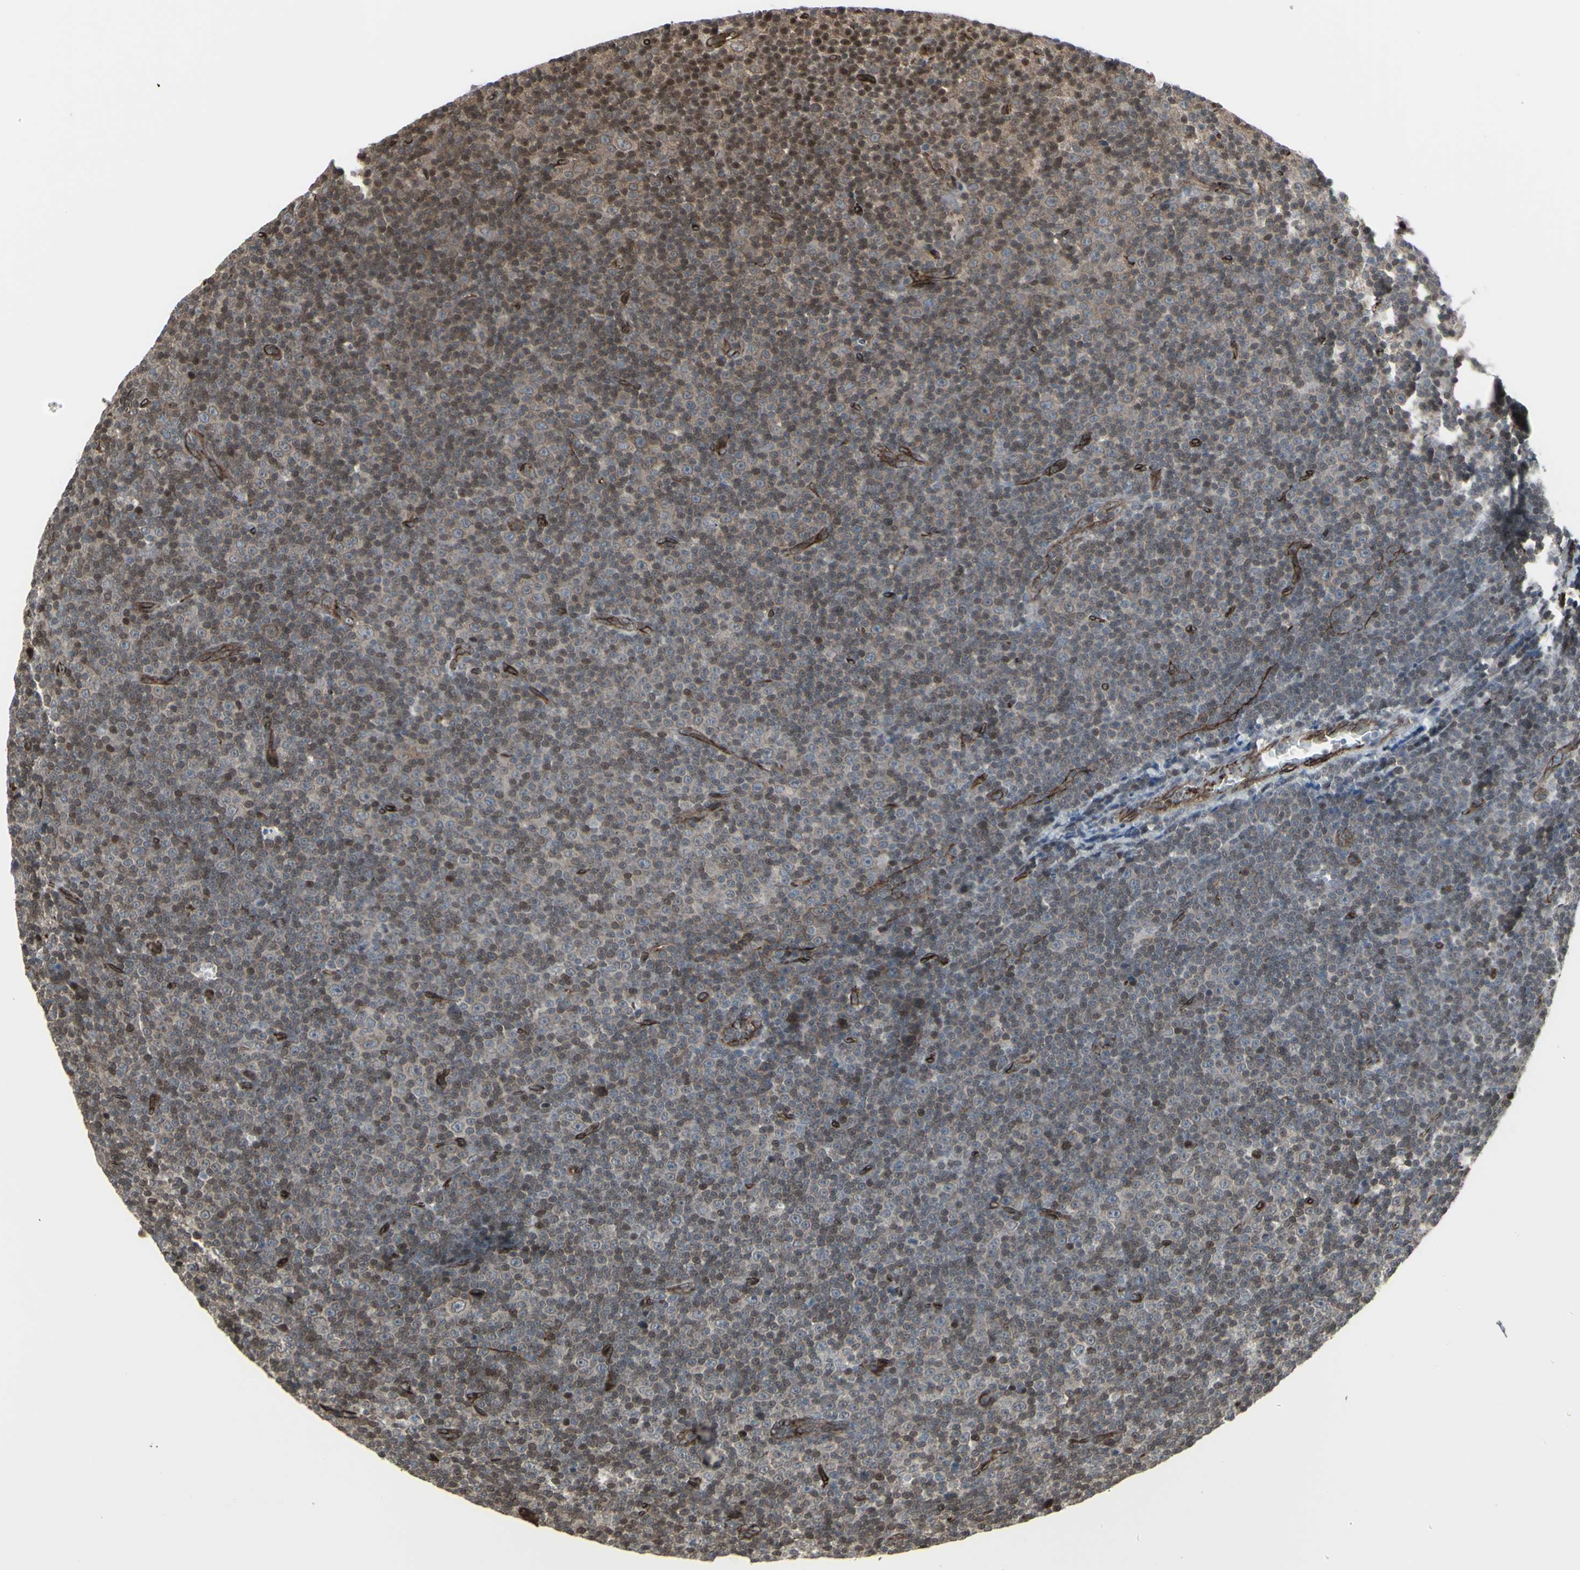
{"staining": {"intensity": "moderate", "quantity": "25%-75%", "location": "cytoplasmic/membranous"}, "tissue": "lymphoma", "cell_type": "Tumor cells", "image_type": "cancer", "snomed": [{"axis": "morphology", "description": "Malignant lymphoma, non-Hodgkin's type, Low grade"}, {"axis": "topography", "description": "Lymph node"}], "caption": "Immunohistochemical staining of lymphoma demonstrates moderate cytoplasmic/membranous protein positivity in approximately 25%-75% of tumor cells.", "gene": "DTX3L", "patient": {"sex": "female", "age": 67}}